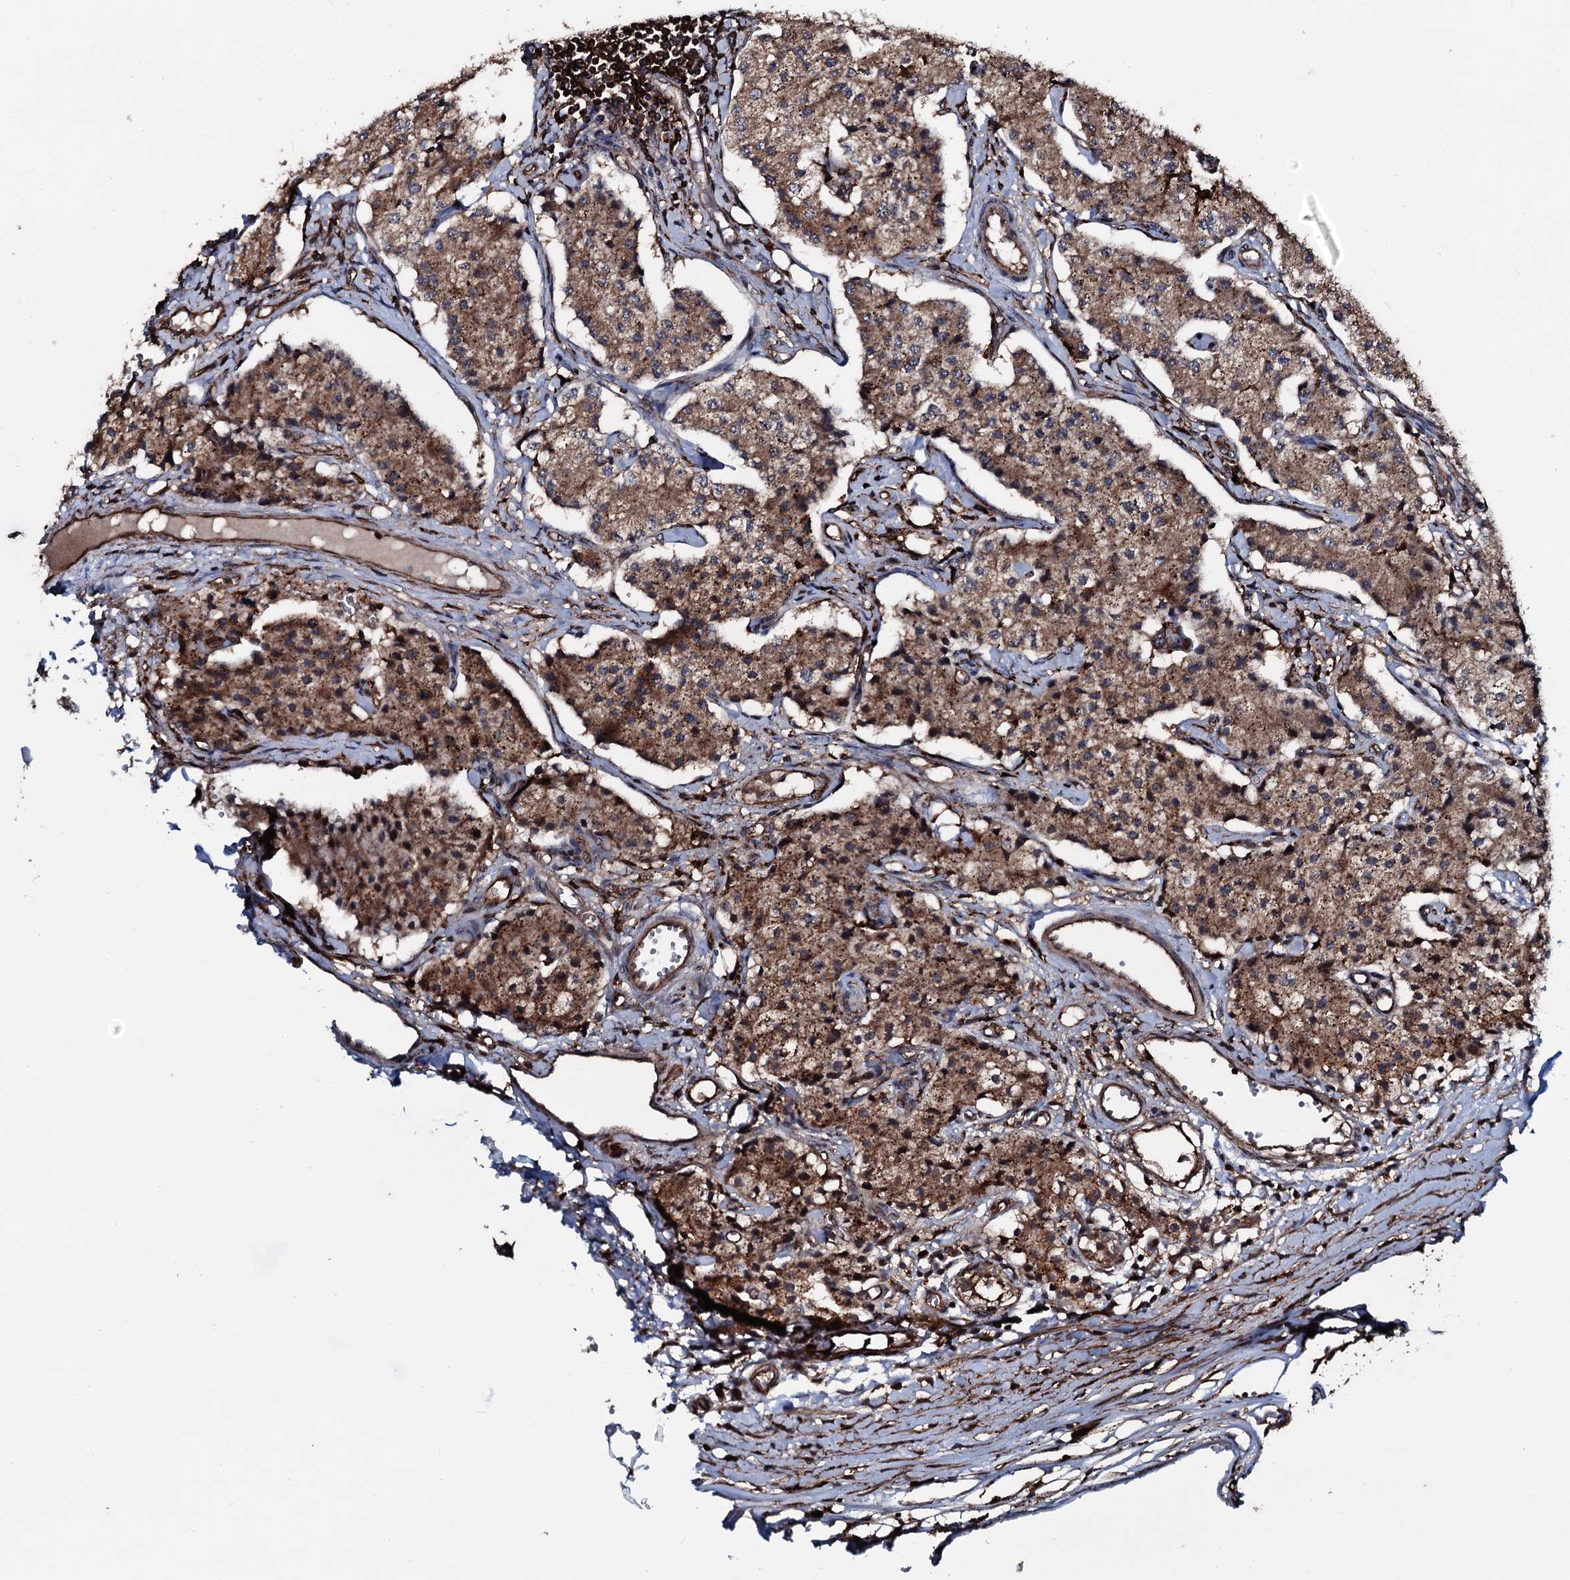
{"staining": {"intensity": "moderate", "quantity": ">75%", "location": "cytoplasmic/membranous"}, "tissue": "carcinoid", "cell_type": "Tumor cells", "image_type": "cancer", "snomed": [{"axis": "morphology", "description": "Carcinoid, malignant, NOS"}, {"axis": "topography", "description": "Colon"}], "caption": "Immunohistochemical staining of malignant carcinoid reveals moderate cytoplasmic/membranous protein staining in about >75% of tumor cells. (IHC, brightfield microscopy, high magnification).", "gene": "TPGS2", "patient": {"sex": "female", "age": 52}}